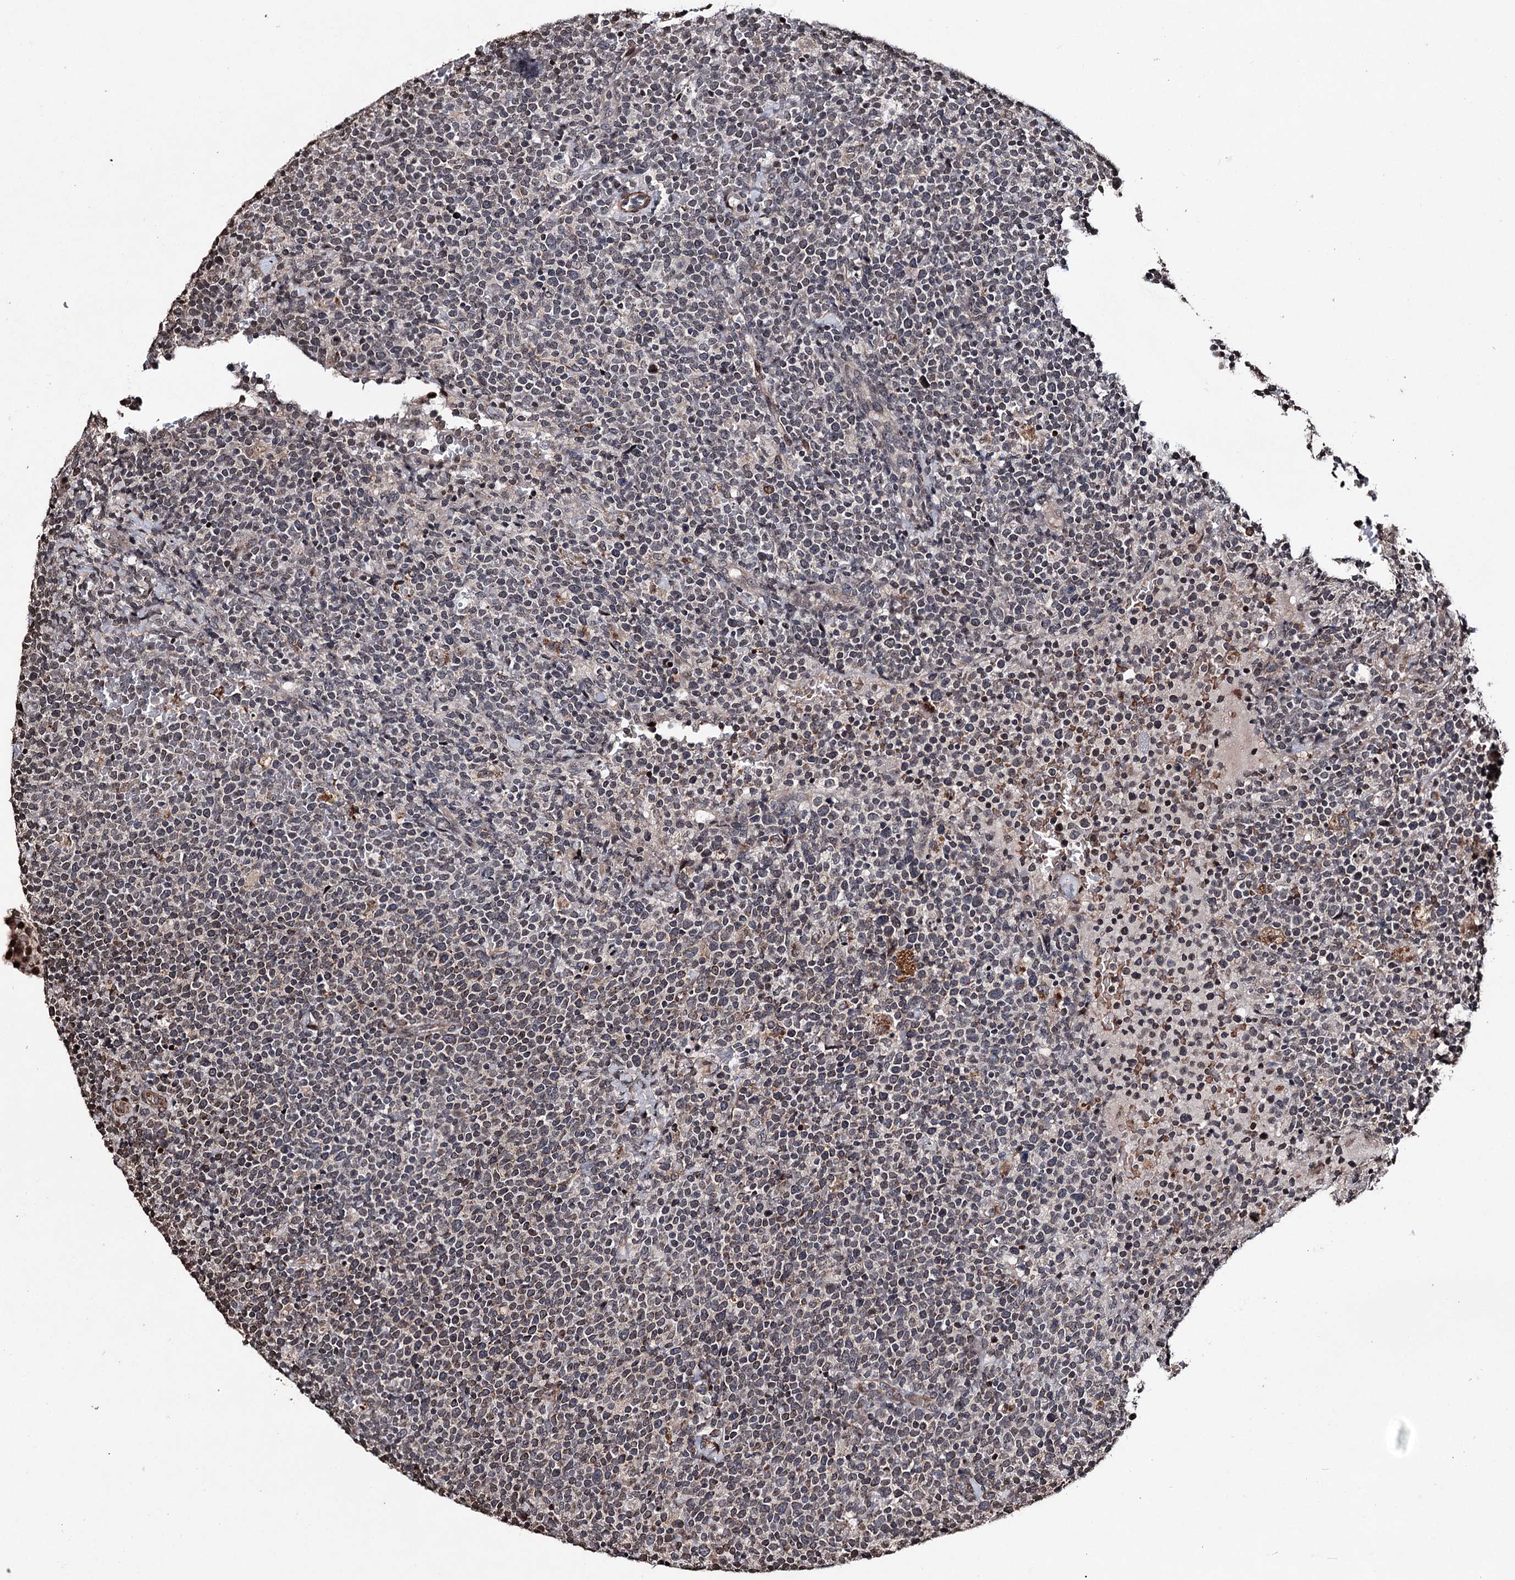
{"staining": {"intensity": "negative", "quantity": "none", "location": "none"}, "tissue": "lymphoma", "cell_type": "Tumor cells", "image_type": "cancer", "snomed": [{"axis": "morphology", "description": "Malignant lymphoma, non-Hodgkin's type, High grade"}, {"axis": "topography", "description": "Lymph node"}], "caption": "High power microscopy micrograph of an immunohistochemistry image of high-grade malignant lymphoma, non-Hodgkin's type, revealing no significant positivity in tumor cells.", "gene": "EYA4", "patient": {"sex": "male", "age": 61}}